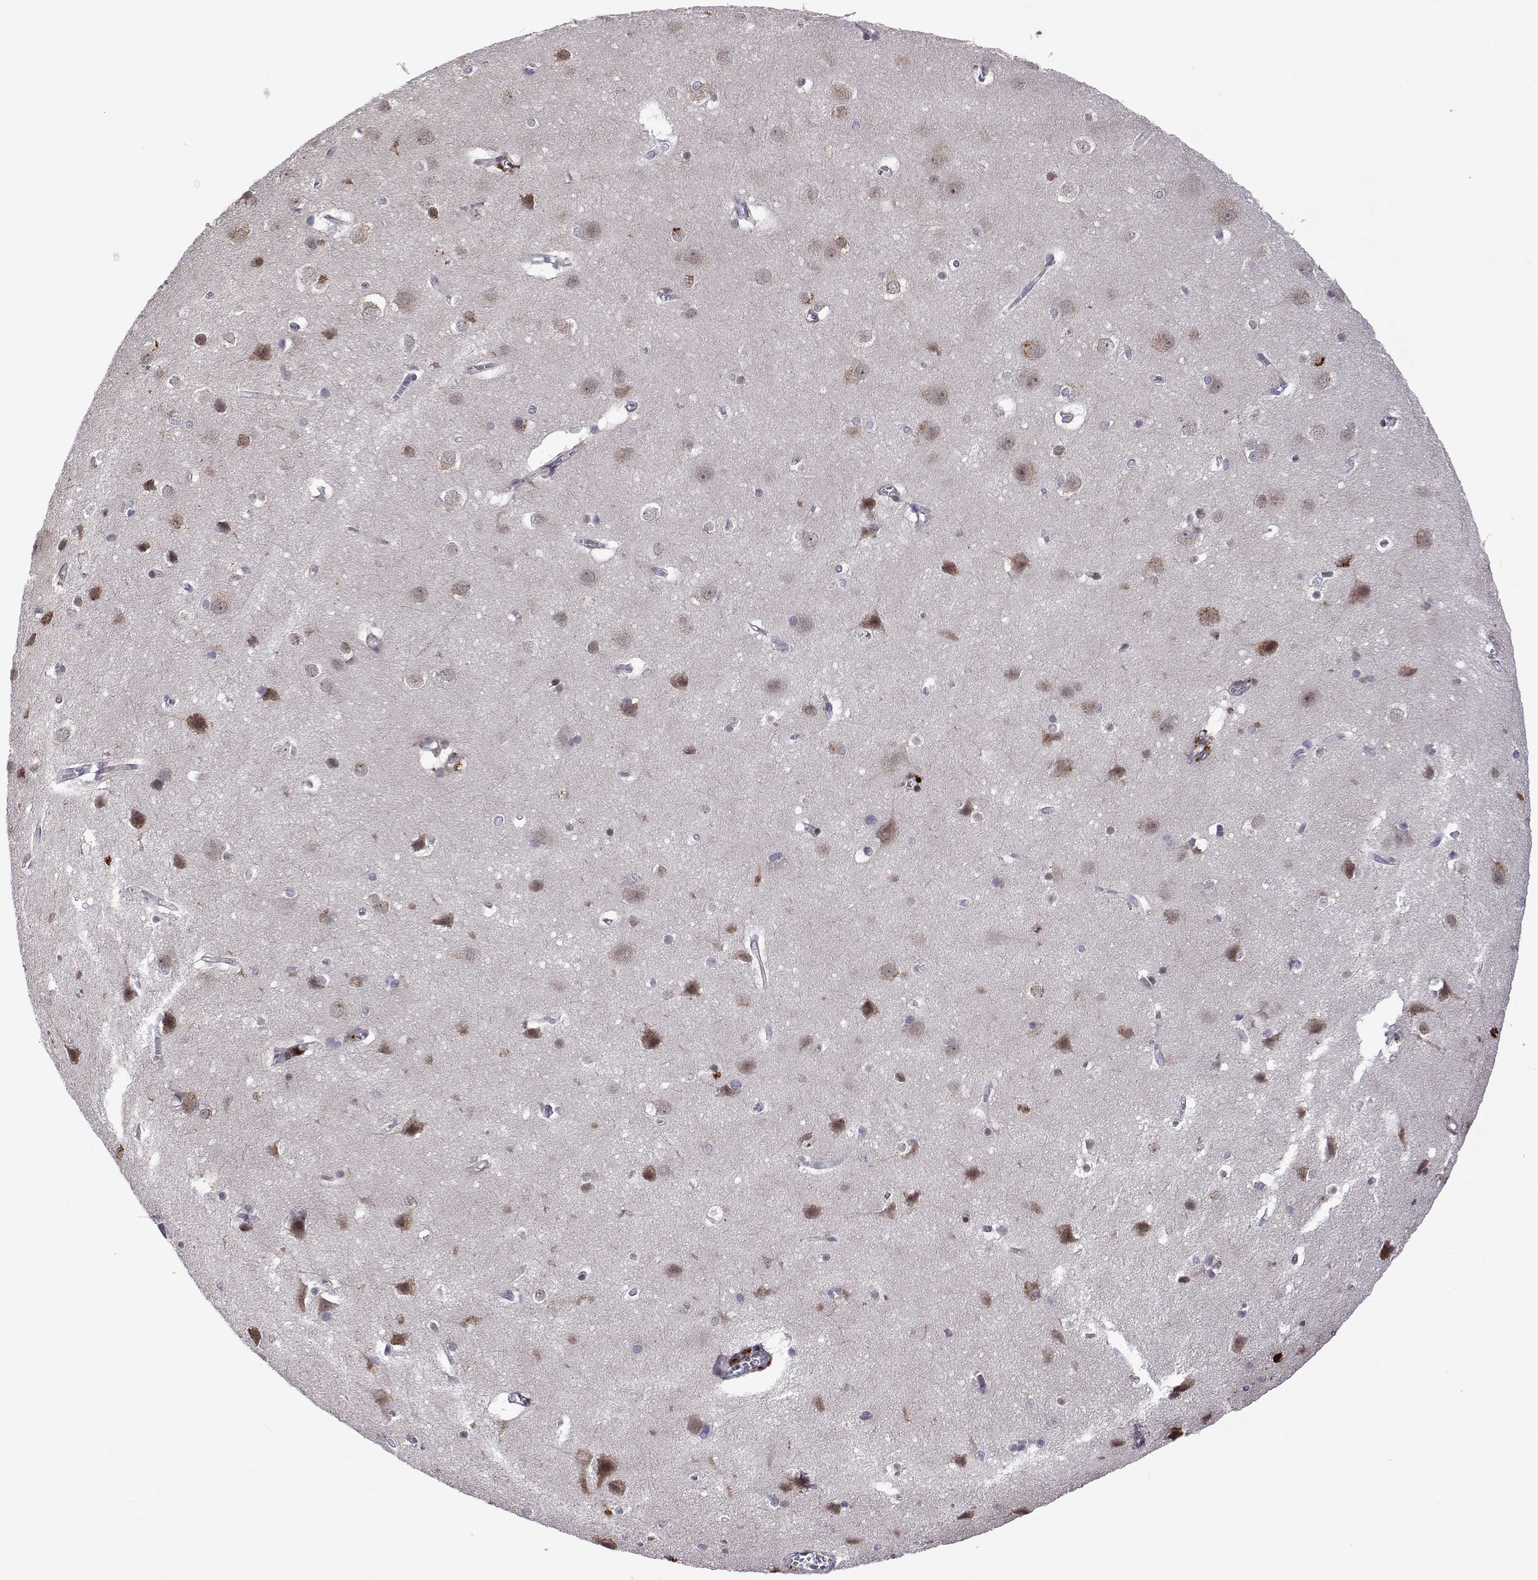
{"staining": {"intensity": "negative", "quantity": "none", "location": "none"}, "tissue": "cerebral cortex", "cell_type": "Endothelial cells", "image_type": "normal", "snomed": [{"axis": "morphology", "description": "Normal tissue, NOS"}, {"axis": "topography", "description": "Cerebral cortex"}], "caption": "This is an immunohistochemistry micrograph of benign human cerebral cortex. There is no positivity in endothelial cells.", "gene": "EFCAB3", "patient": {"sex": "male", "age": 37}}